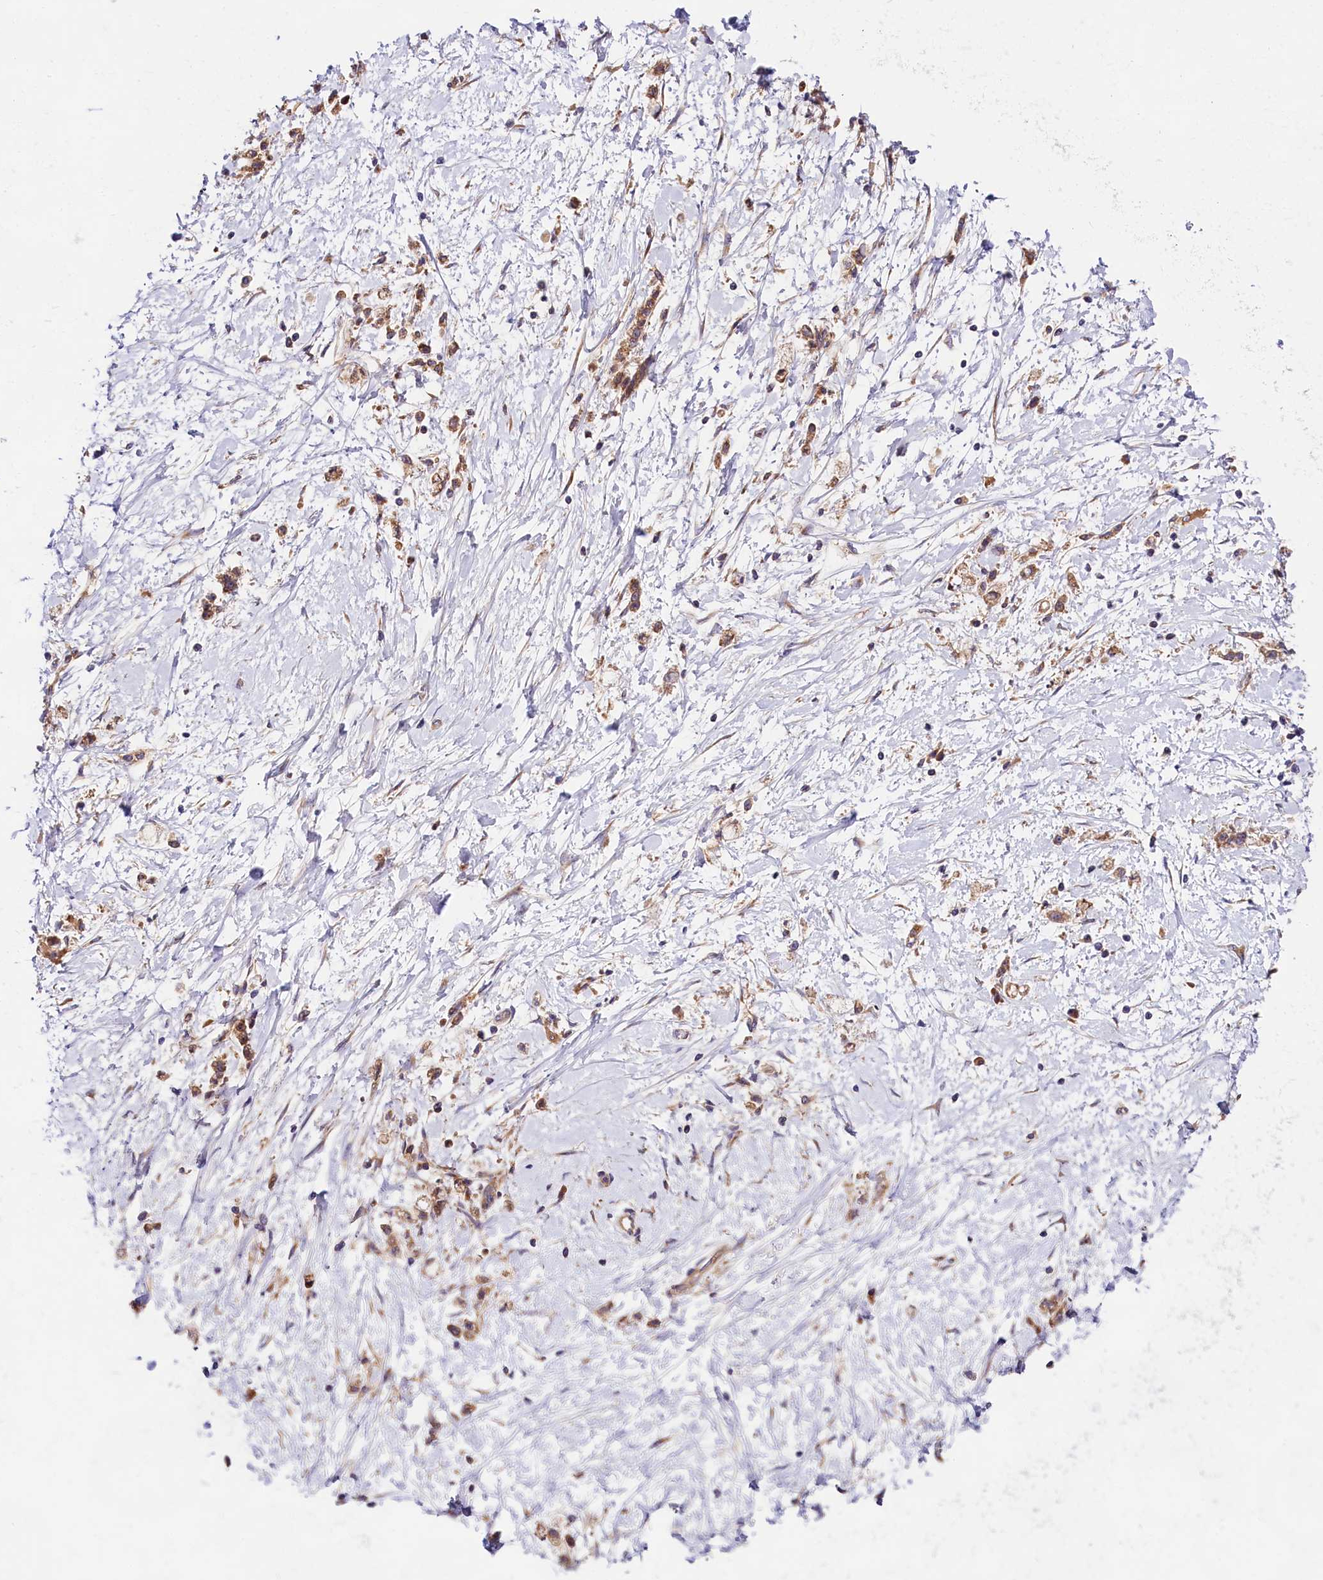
{"staining": {"intensity": "moderate", "quantity": ">75%", "location": "cytoplasmic/membranous"}, "tissue": "stomach cancer", "cell_type": "Tumor cells", "image_type": "cancer", "snomed": [{"axis": "morphology", "description": "Adenocarcinoma, NOS"}, {"axis": "topography", "description": "Stomach"}], "caption": "IHC histopathology image of stomach cancer stained for a protein (brown), which shows medium levels of moderate cytoplasmic/membranous positivity in about >75% of tumor cells.", "gene": "SPG11", "patient": {"sex": "female", "age": 60}}